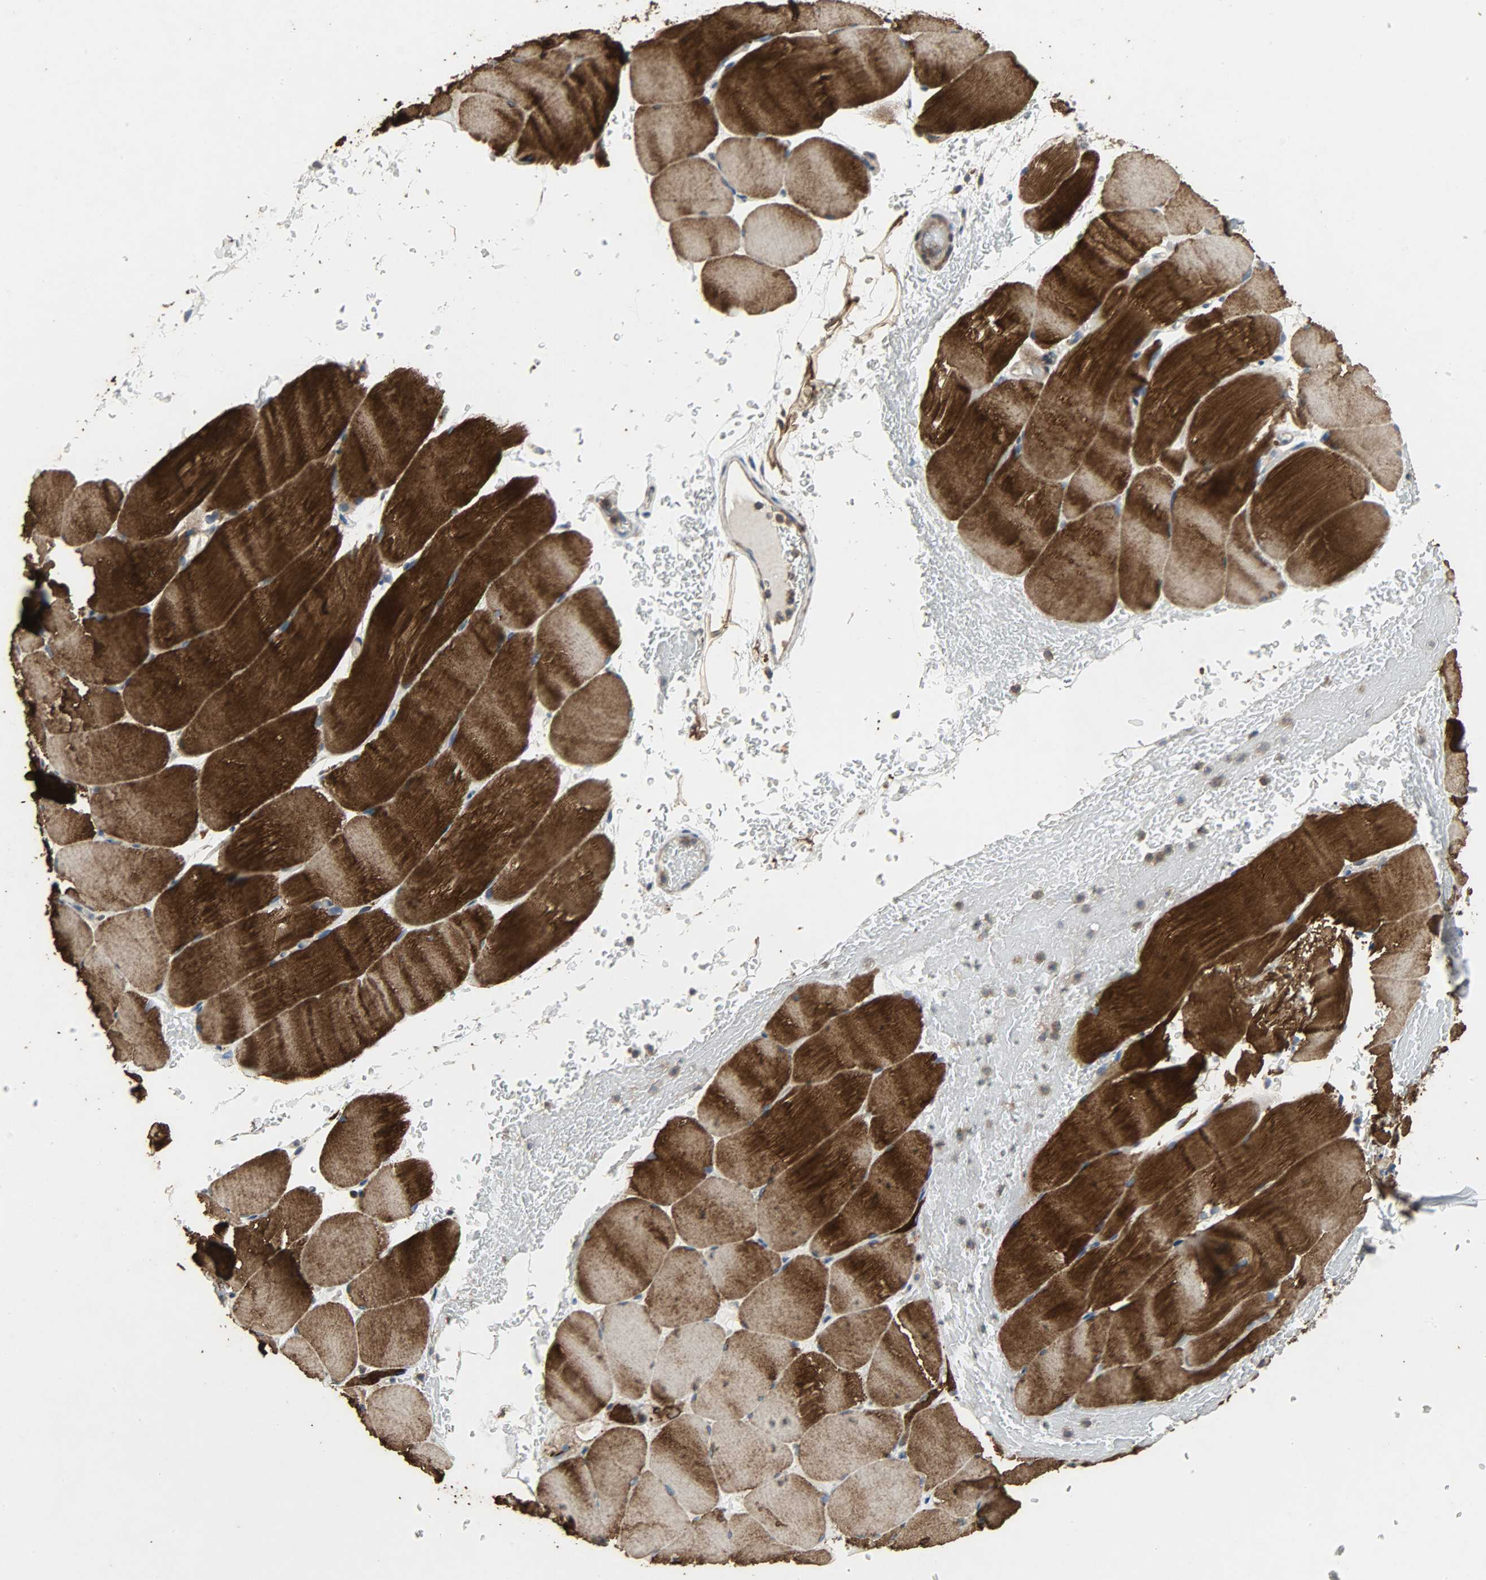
{"staining": {"intensity": "strong", "quantity": ">75%", "location": "cytoplasmic/membranous"}, "tissue": "skeletal muscle", "cell_type": "Myocytes", "image_type": "normal", "snomed": [{"axis": "morphology", "description": "Normal tissue, NOS"}, {"axis": "topography", "description": "Skeletal muscle"}], "caption": "An immunohistochemistry image of normal tissue is shown. Protein staining in brown shows strong cytoplasmic/membranous positivity in skeletal muscle within myocytes.", "gene": "CDKN2C", "patient": {"sex": "female", "age": 37}}